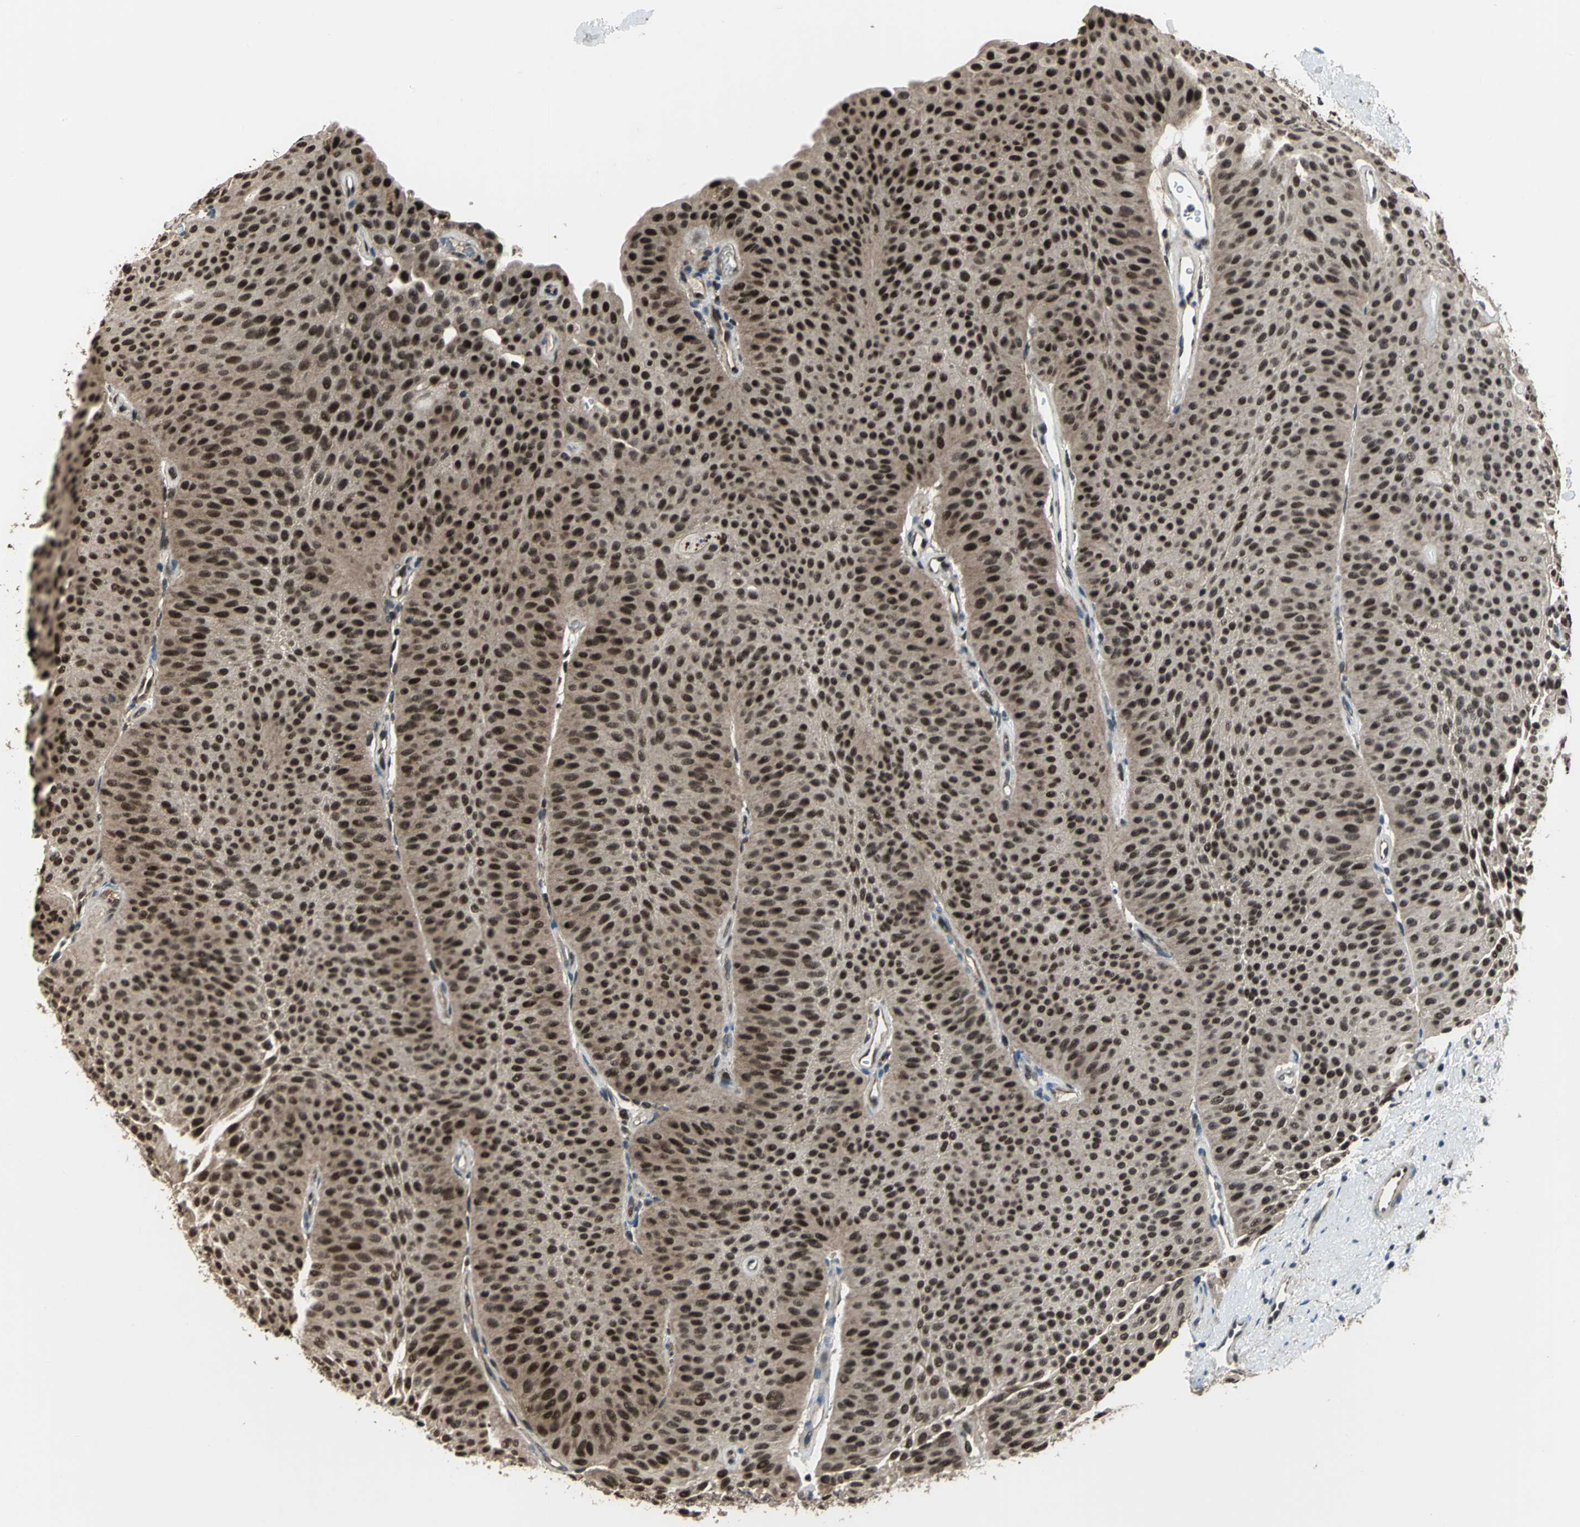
{"staining": {"intensity": "moderate", "quantity": ">75%", "location": "nuclear"}, "tissue": "urothelial cancer", "cell_type": "Tumor cells", "image_type": "cancer", "snomed": [{"axis": "morphology", "description": "Urothelial carcinoma, Low grade"}, {"axis": "topography", "description": "Urinary bladder"}], "caption": "High-power microscopy captured an immunohistochemistry (IHC) micrograph of urothelial carcinoma (low-grade), revealing moderate nuclear staining in approximately >75% of tumor cells.", "gene": "MIS18BP1", "patient": {"sex": "female", "age": 60}}